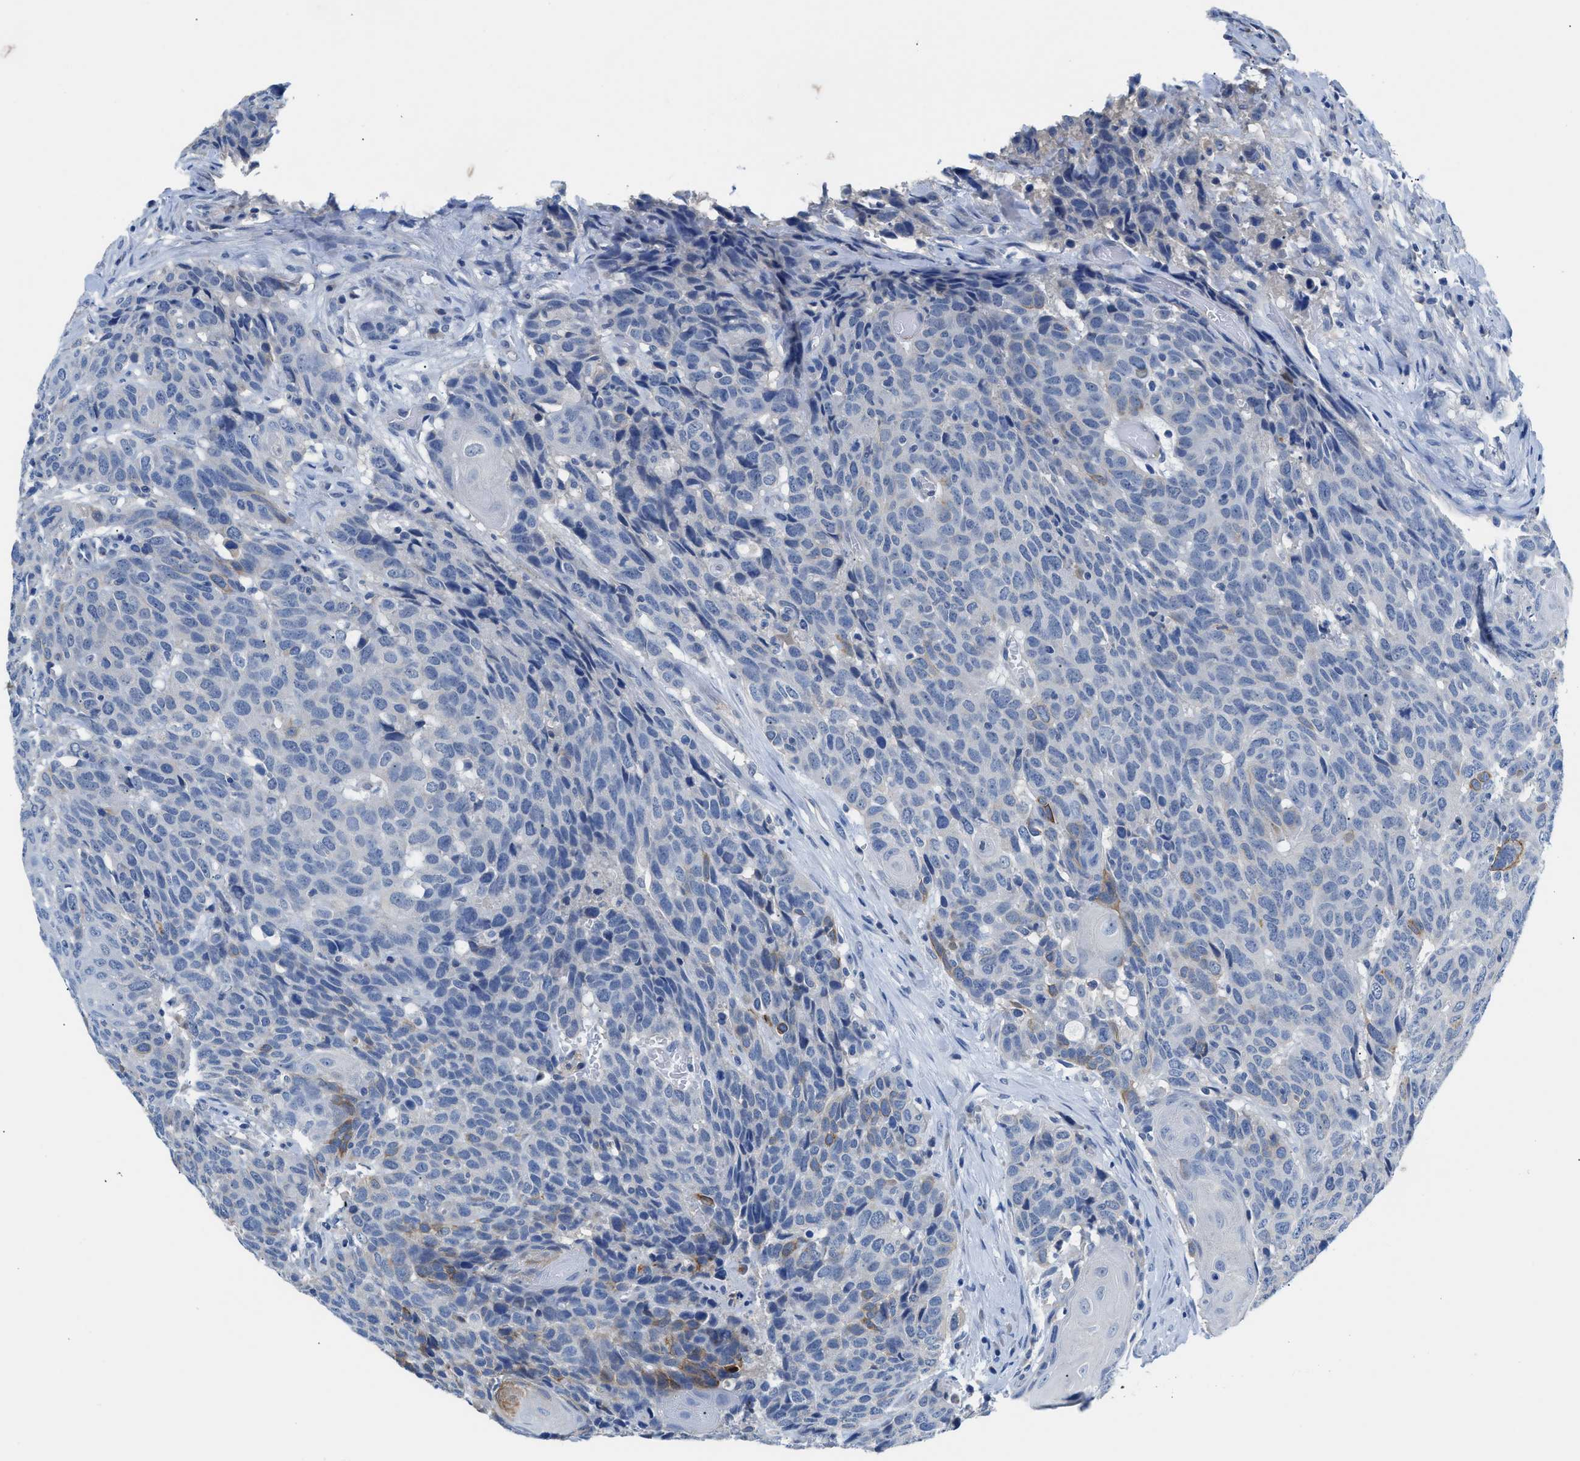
{"staining": {"intensity": "moderate", "quantity": "<25%", "location": "cytoplasmic/membranous"}, "tissue": "head and neck cancer", "cell_type": "Tumor cells", "image_type": "cancer", "snomed": [{"axis": "morphology", "description": "Squamous cell carcinoma, NOS"}, {"axis": "topography", "description": "Head-Neck"}], "caption": "This histopathology image demonstrates head and neck cancer (squamous cell carcinoma) stained with immunohistochemistry to label a protein in brown. The cytoplasmic/membranous of tumor cells show moderate positivity for the protein. Nuclei are counter-stained blue.", "gene": "SLC10A6", "patient": {"sex": "male", "age": 66}}